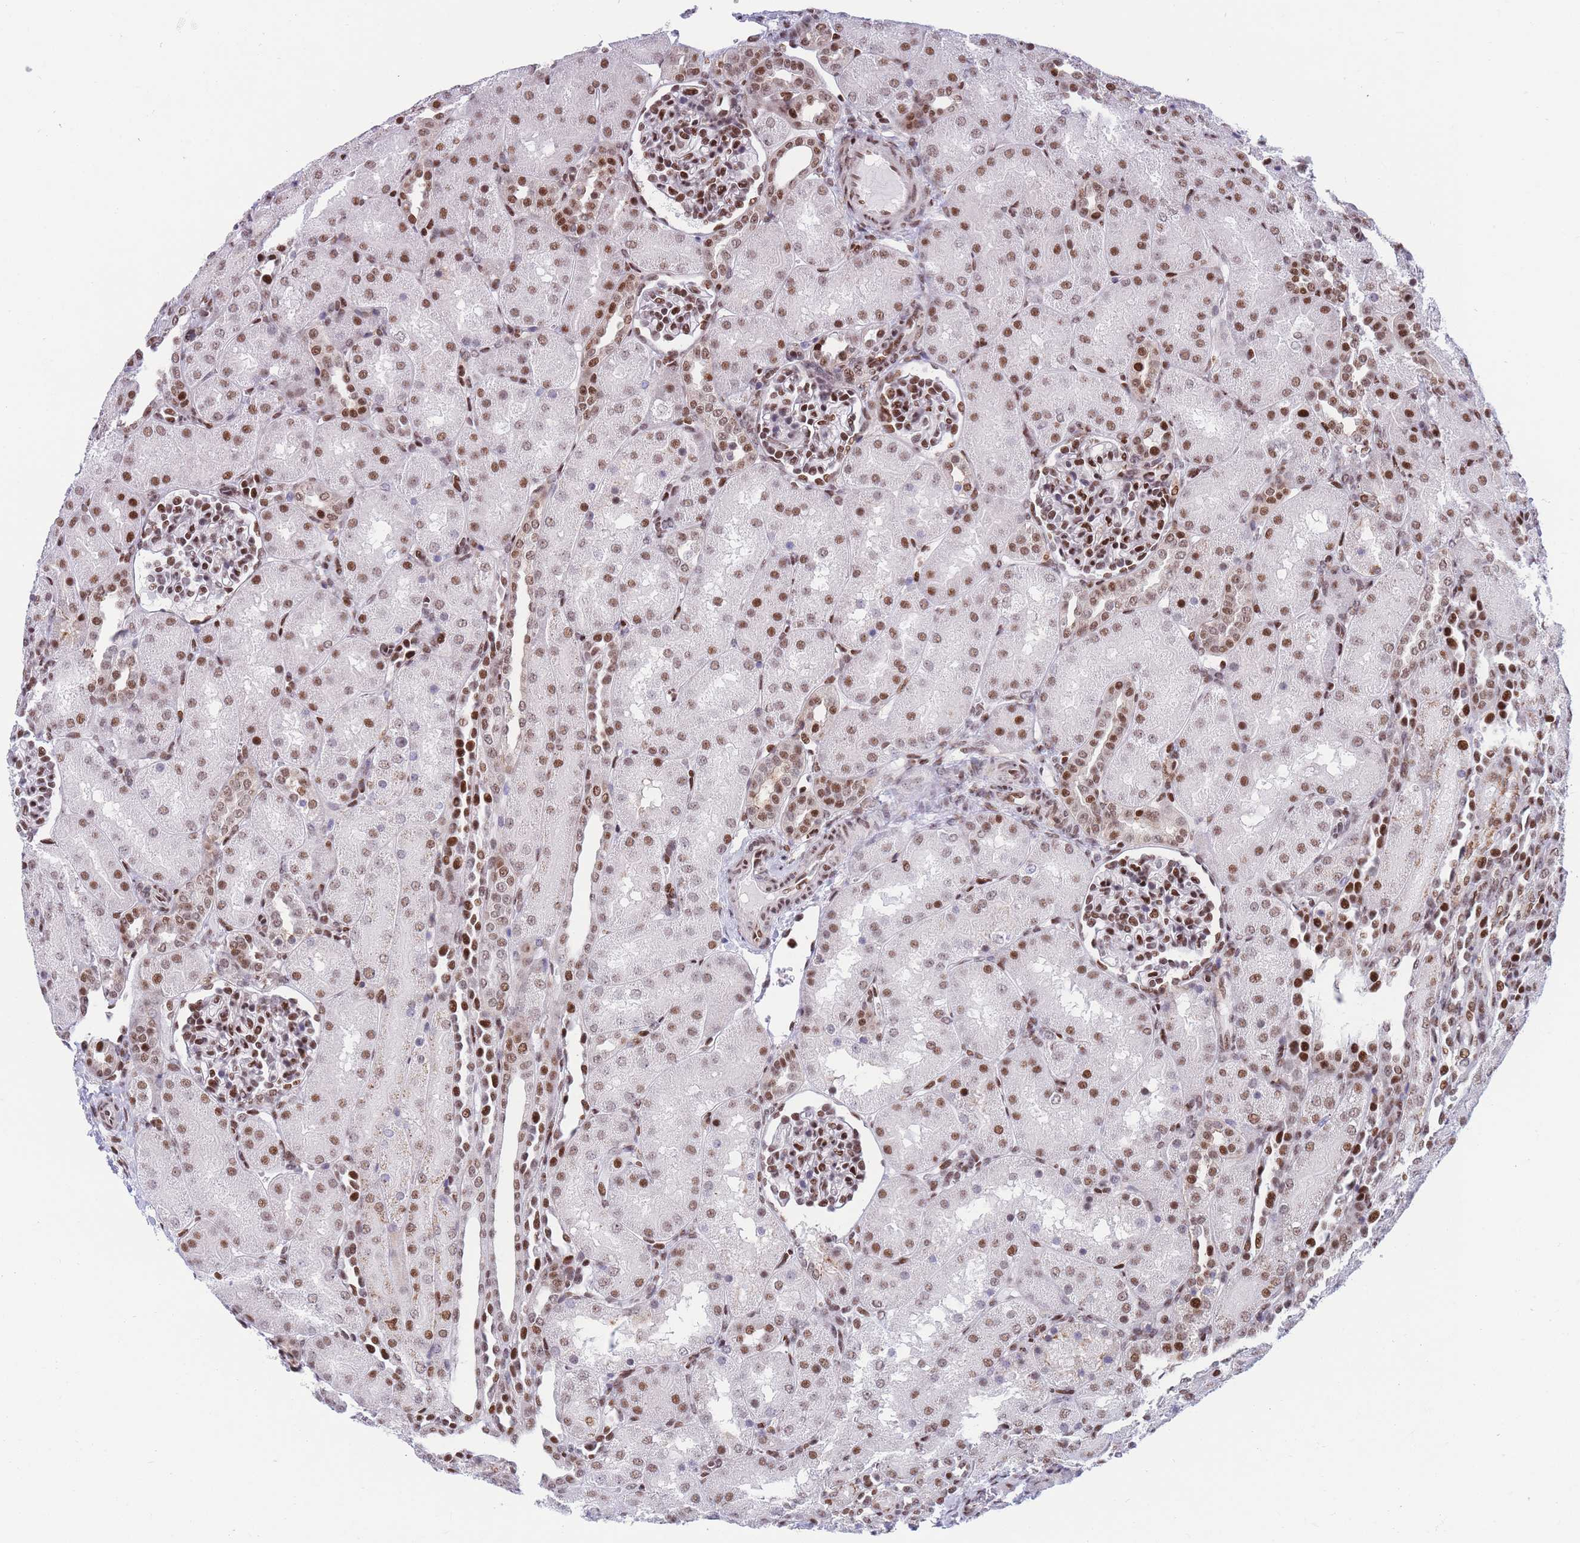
{"staining": {"intensity": "strong", "quantity": ">75%", "location": "nuclear"}, "tissue": "kidney", "cell_type": "Cells in glomeruli", "image_type": "normal", "snomed": [{"axis": "morphology", "description": "Normal tissue, NOS"}, {"axis": "topography", "description": "Kidney"}], "caption": "Immunohistochemical staining of benign kidney reveals high levels of strong nuclear expression in about >75% of cells in glomeruli.", "gene": "DNAJC3", "patient": {"sex": "male", "age": 1}}